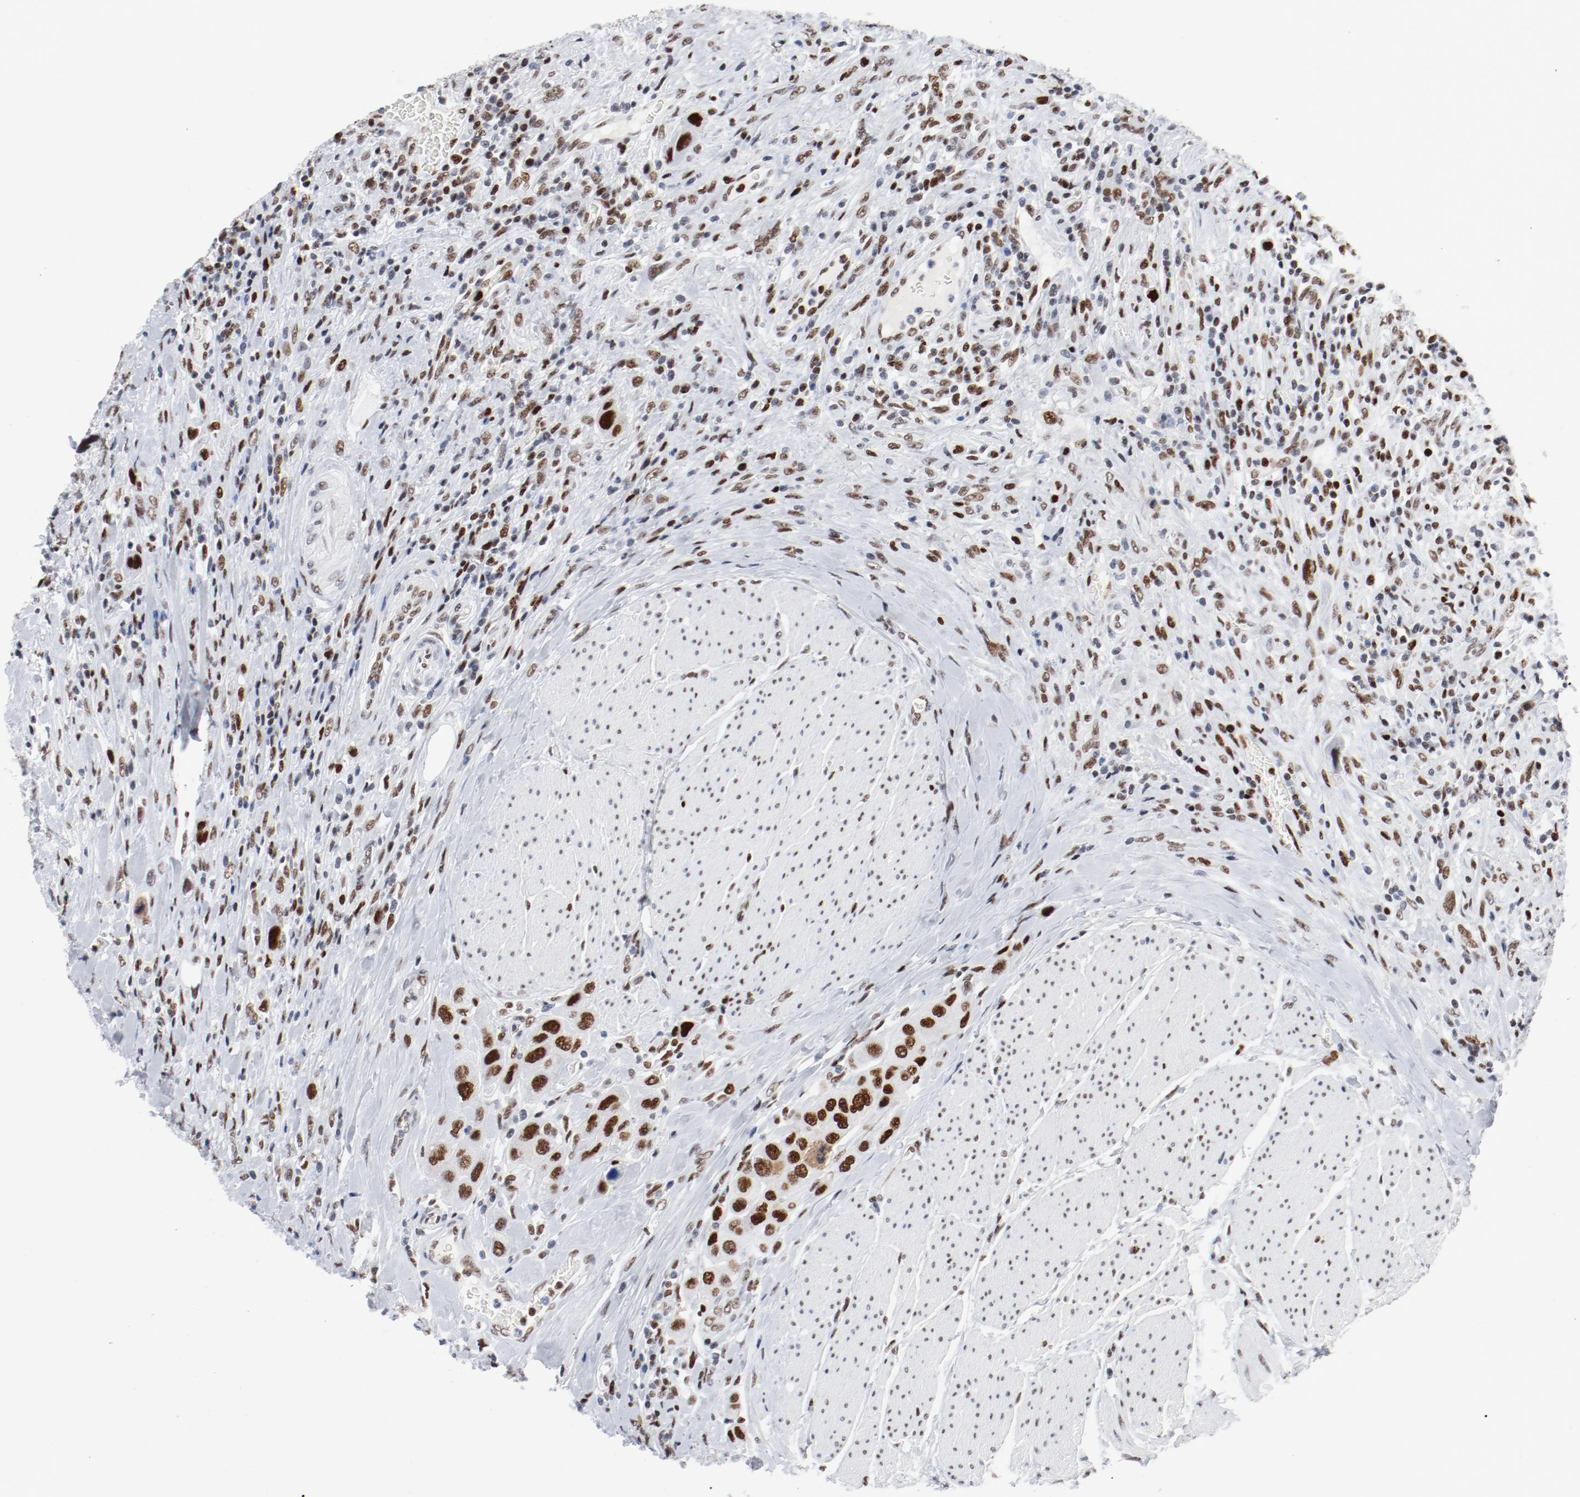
{"staining": {"intensity": "strong", "quantity": ">75%", "location": "nuclear"}, "tissue": "urothelial cancer", "cell_type": "Tumor cells", "image_type": "cancer", "snomed": [{"axis": "morphology", "description": "Urothelial carcinoma, High grade"}, {"axis": "topography", "description": "Urinary bladder"}], "caption": "Protein expression by immunohistochemistry (IHC) reveals strong nuclear staining in approximately >75% of tumor cells in urothelial cancer.", "gene": "POLD1", "patient": {"sex": "male", "age": 50}}